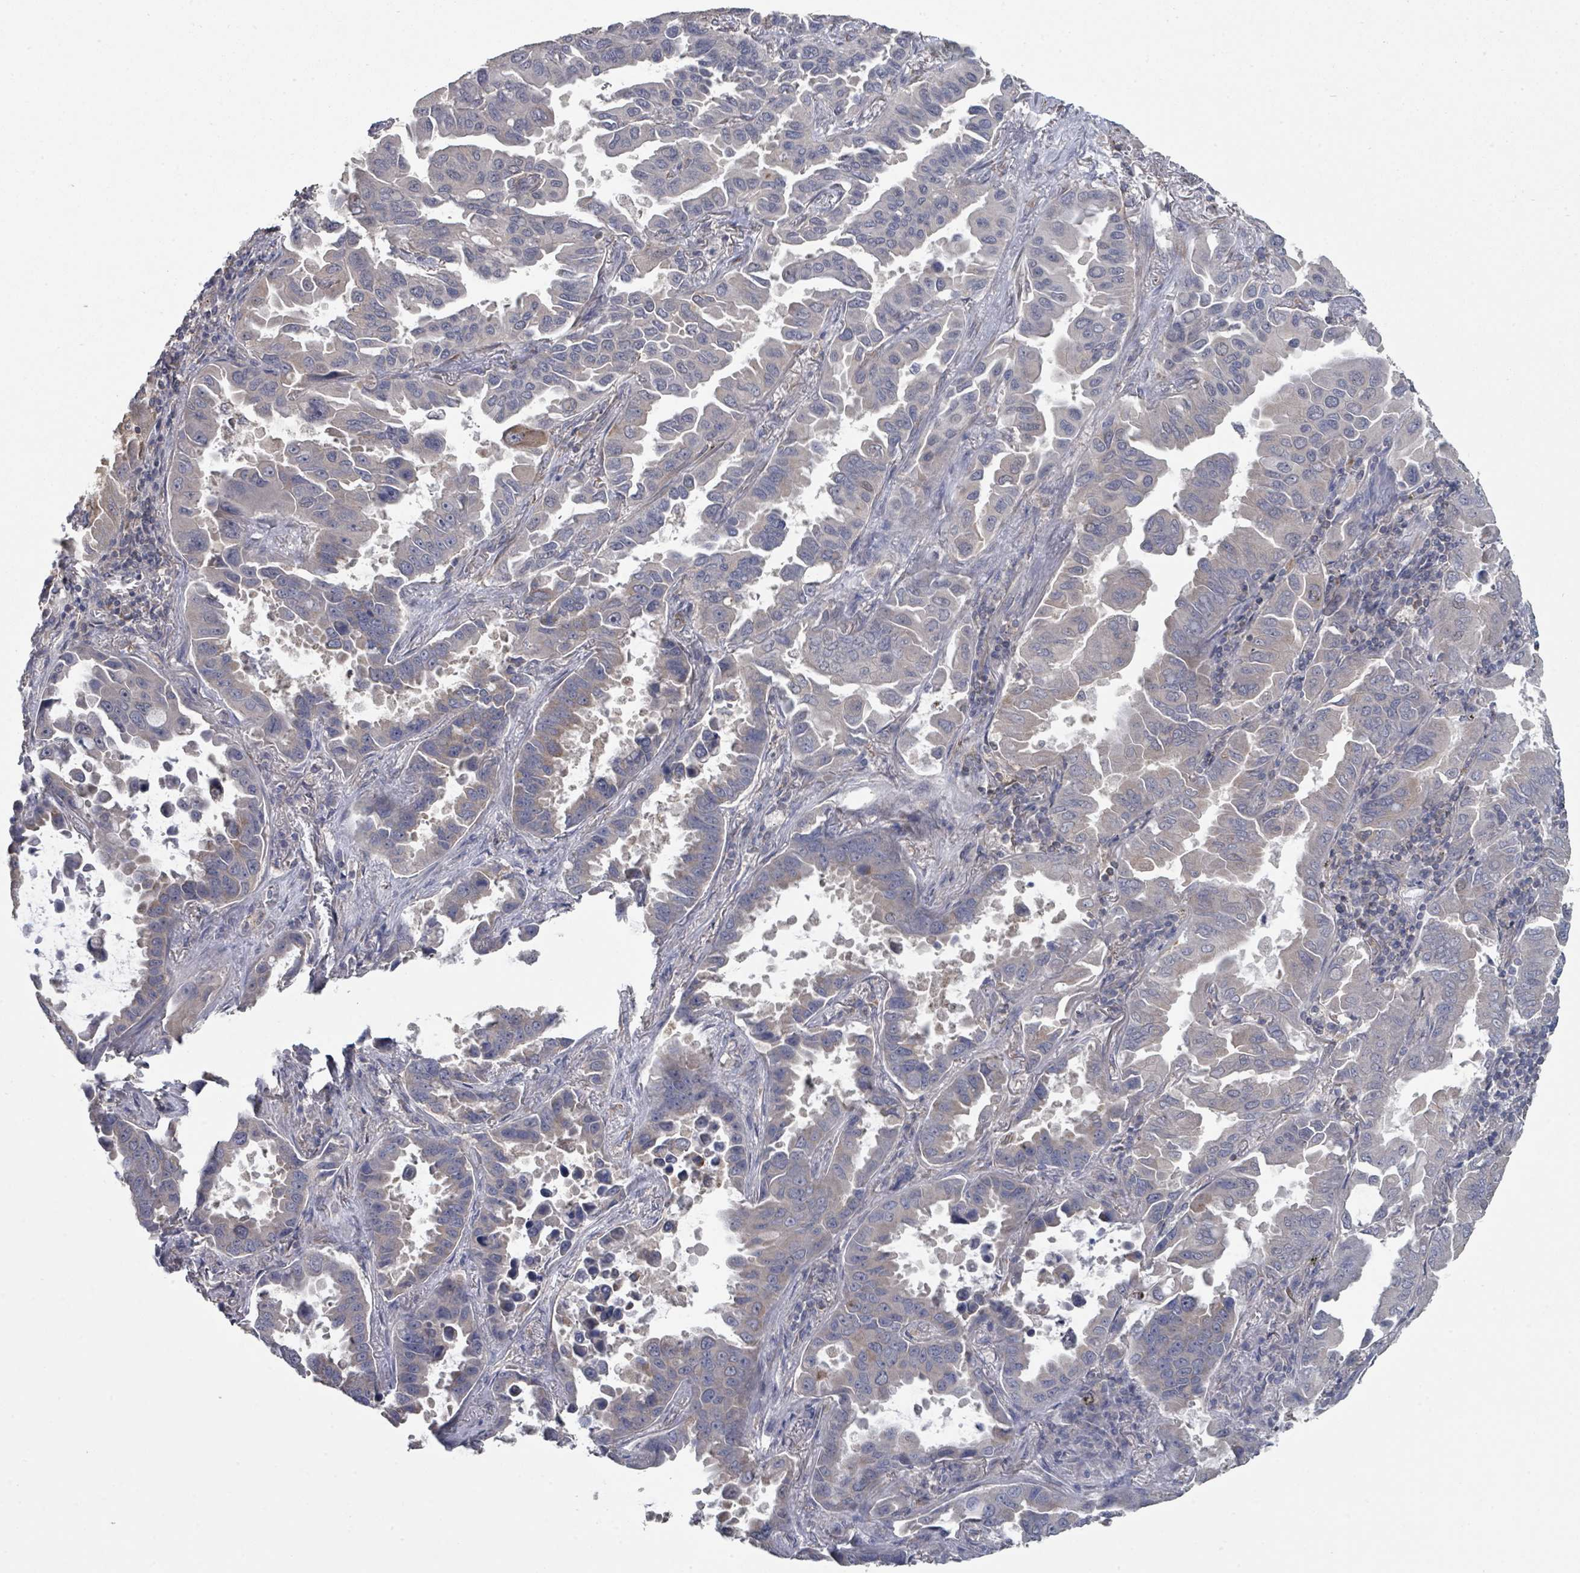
{"staining": {"intensity": "weak", "quantity": "<25%", "location": "cytoplasmic/membranous"}, "tissue": "lung cancer", "cell_type": "Tumor cells", "image_type": "cancer", "snomed": [{"axis": "morphology", "description": "Adenocarcinoma, NOS"}, {"axis": "topography", "description": "Lung"}], "caption": "A micrograph of human adenocarcinoma (lung) is negative for staining in tumor cells. (Brightfield microscopy of DAB (3,3'-diaminobenzidine) immunohistochemistry at high magnification).", "gene": "SLC9A7", "patient": {"sex": "male", "age": 64}}